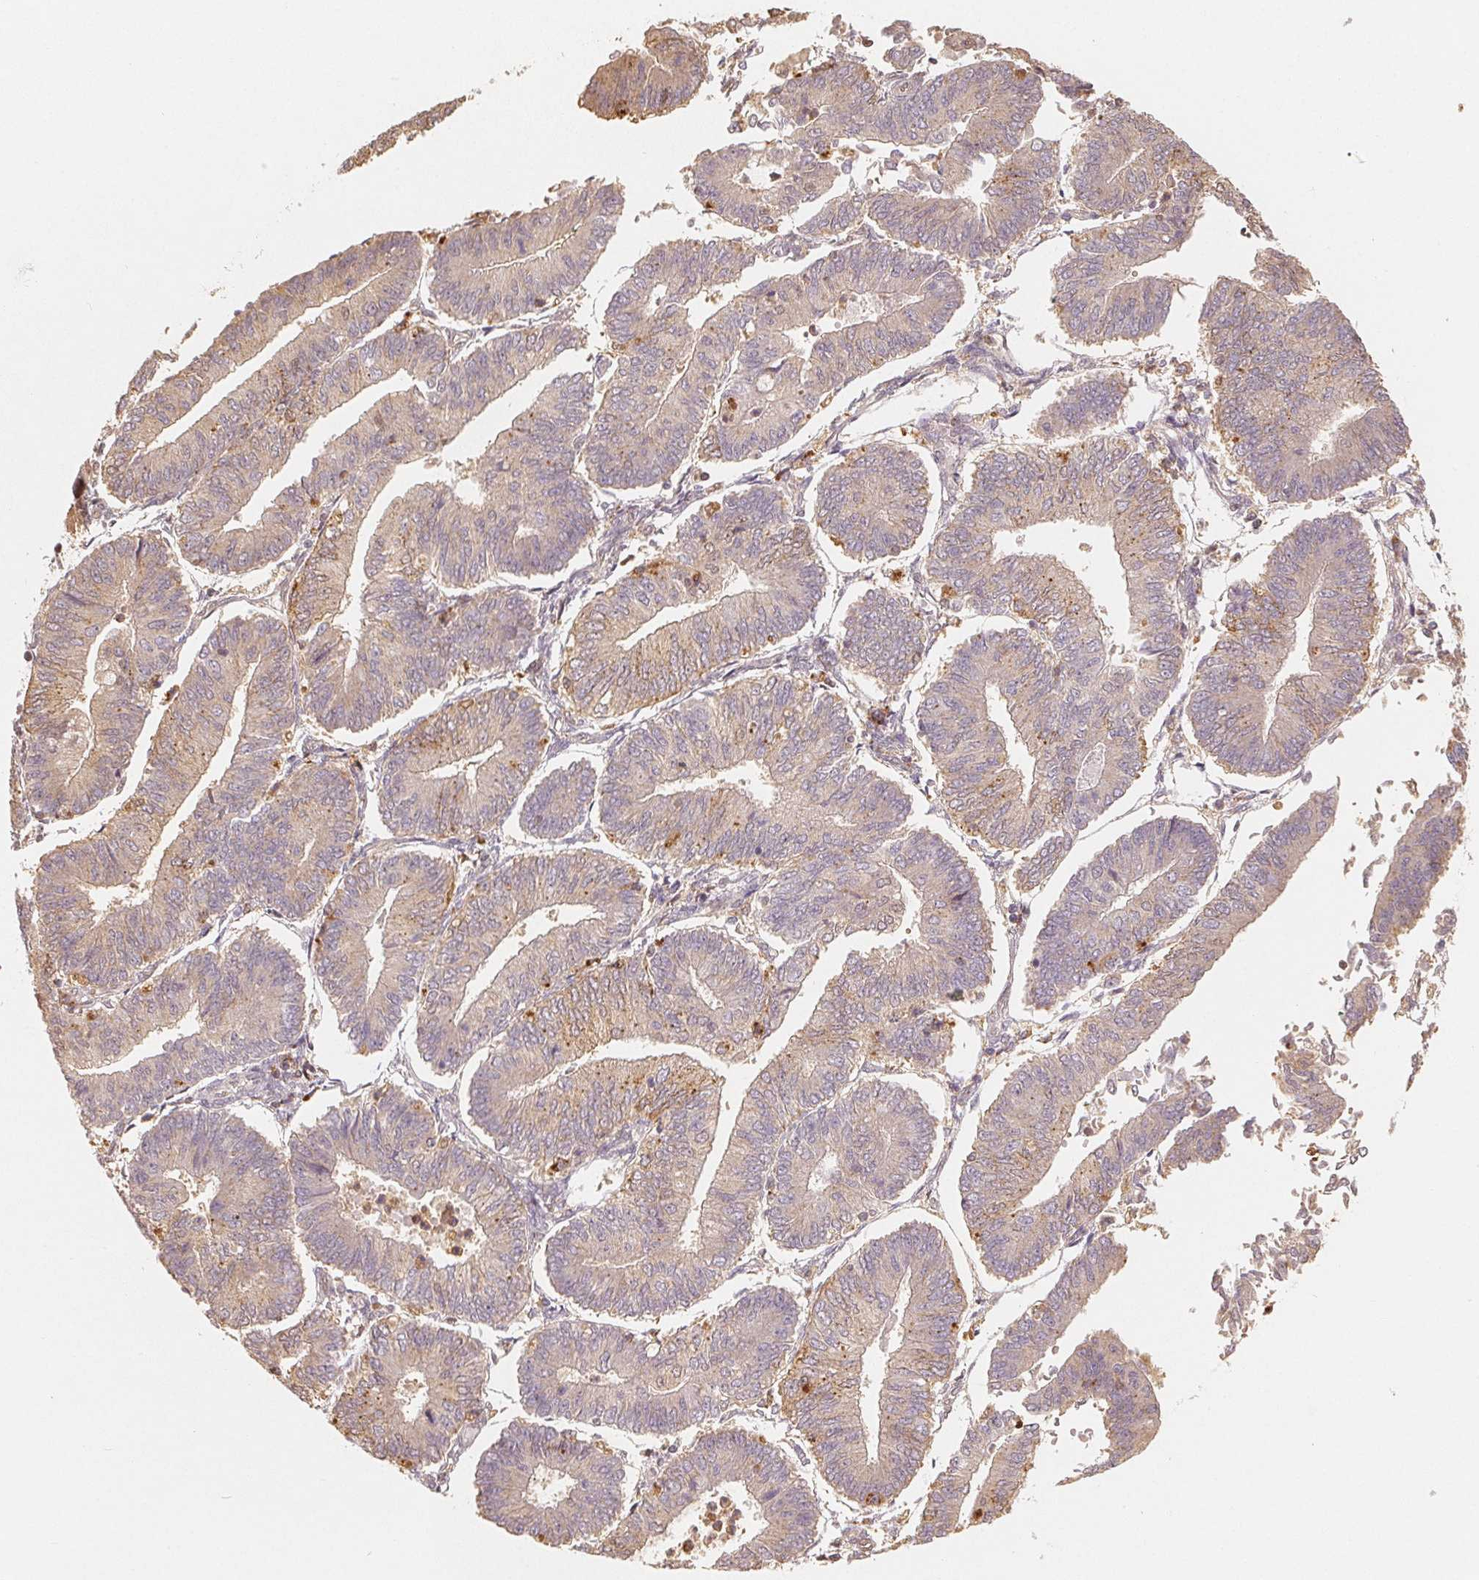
{"staining": {"intensity": "weak", "quantity": "<25%", "location": "cytoplasmic/membranous"}, "tissue": "endometrial cancer", "cell_type": "Tumor cells", "image_type": "cancer", "snomed": [{"axis": "morphology", "description": "Adenocarcinoma, NOS"}, {"axis": "topography", "description": "Endometrium"}], "caption": "Immunohistochemistry micrograph of human endometrial cancer (adenocarcinoma) stained for a protein (brown), which displays no staining in tumor cells. (Immunohistochemistry, brightfield microscopy, high magnification).", "gene": "GUSB", "patient": {"sex": "female", "age": 65}}